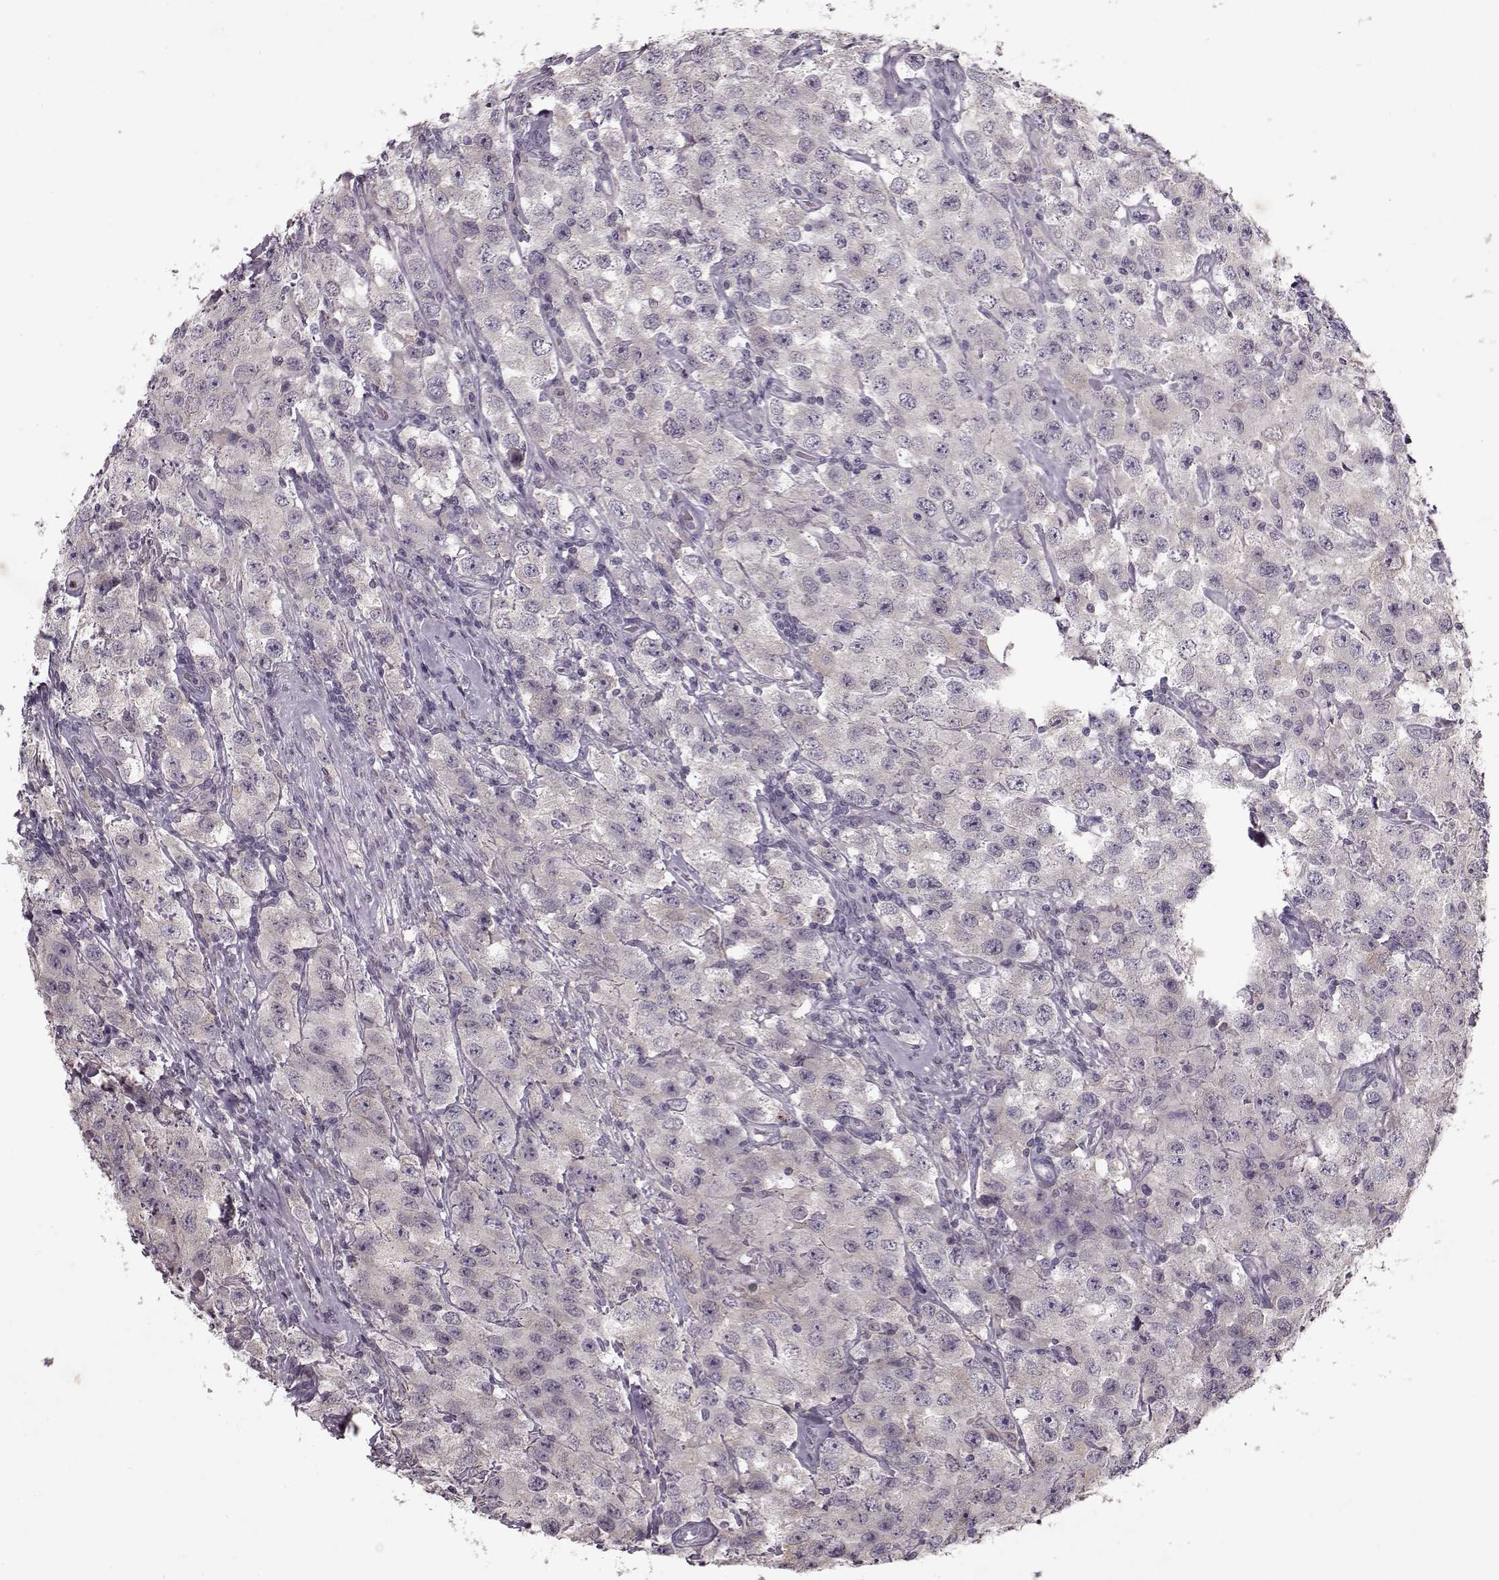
{"staining": {"intensity": "negative", "quantity": "none", "location": "none"}, "tissue": "testis cancer", "cell_type": "Tumor cells", "image_type": "cancer", "snomed": [{"axis": "morphology", "description": "Seminoma, NOS"}, {"axis": "topography", "description": "Testis"}], "caption": "Protein analysis of seminoma (testis) exhibits no significant staining in tumor cells.", "gene": "ACOT11", "patient": {"sex": "male", "age": 52}}